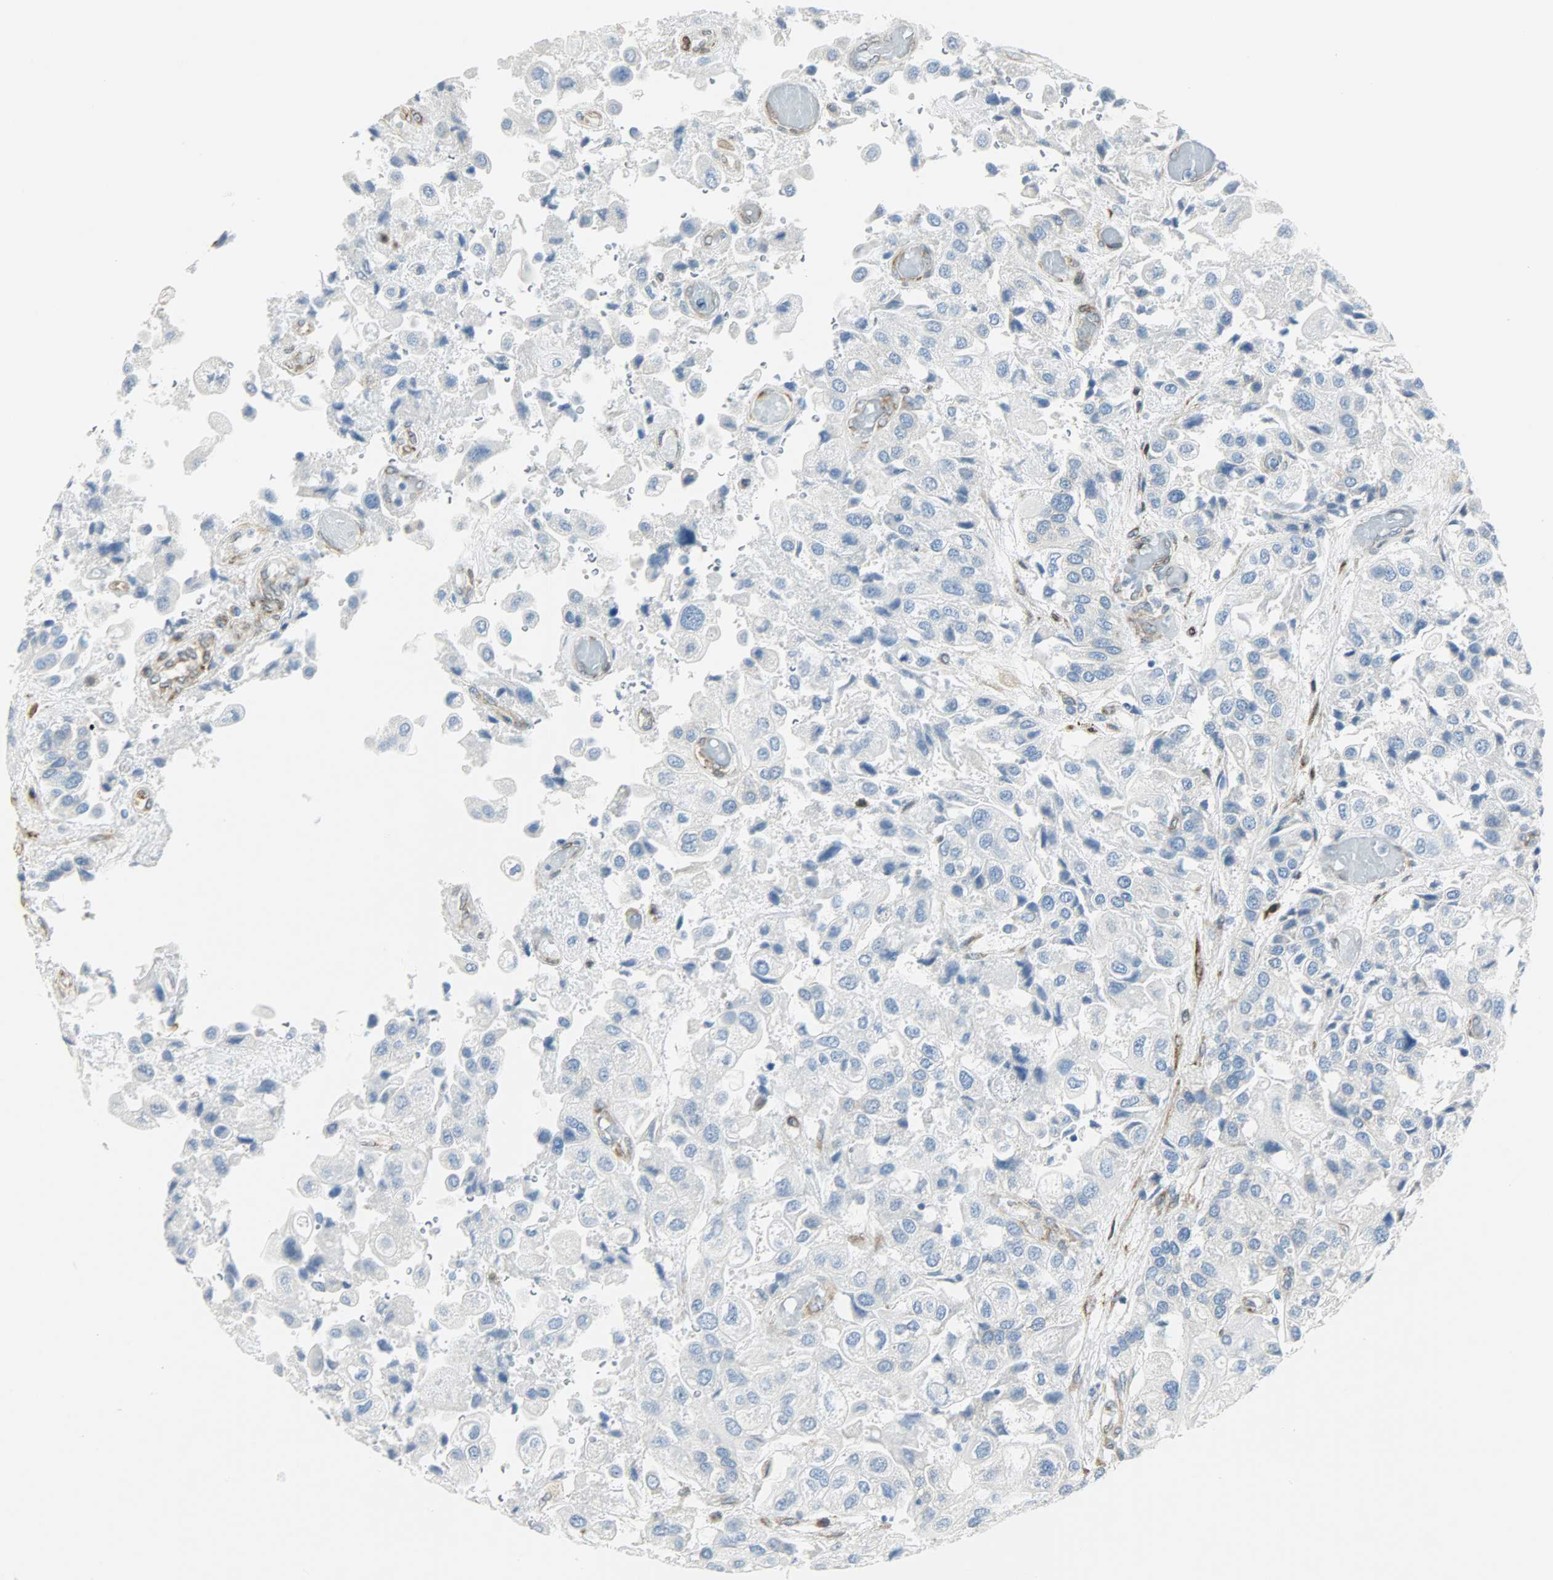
{"staining": {"intensity": "negative", "quantity": "none", "location": "none"}, "tissue": "urothelial cancer", "cell_type": "Tumor cells", "image_type": "cancer", "snomed": [{"axis": "morphology", "description": "Urothelial carcinoma, High grade"}, {"axis": "topography", "description": "Urinary bladder"}], "caption": "Urothelial carcinoma (high-grade) stained for a protein using immunohistochemistry (IHC) displays no staining tumor cells.", "gene": "PKD2", "patient": {"sex": "female", "age": 64}}